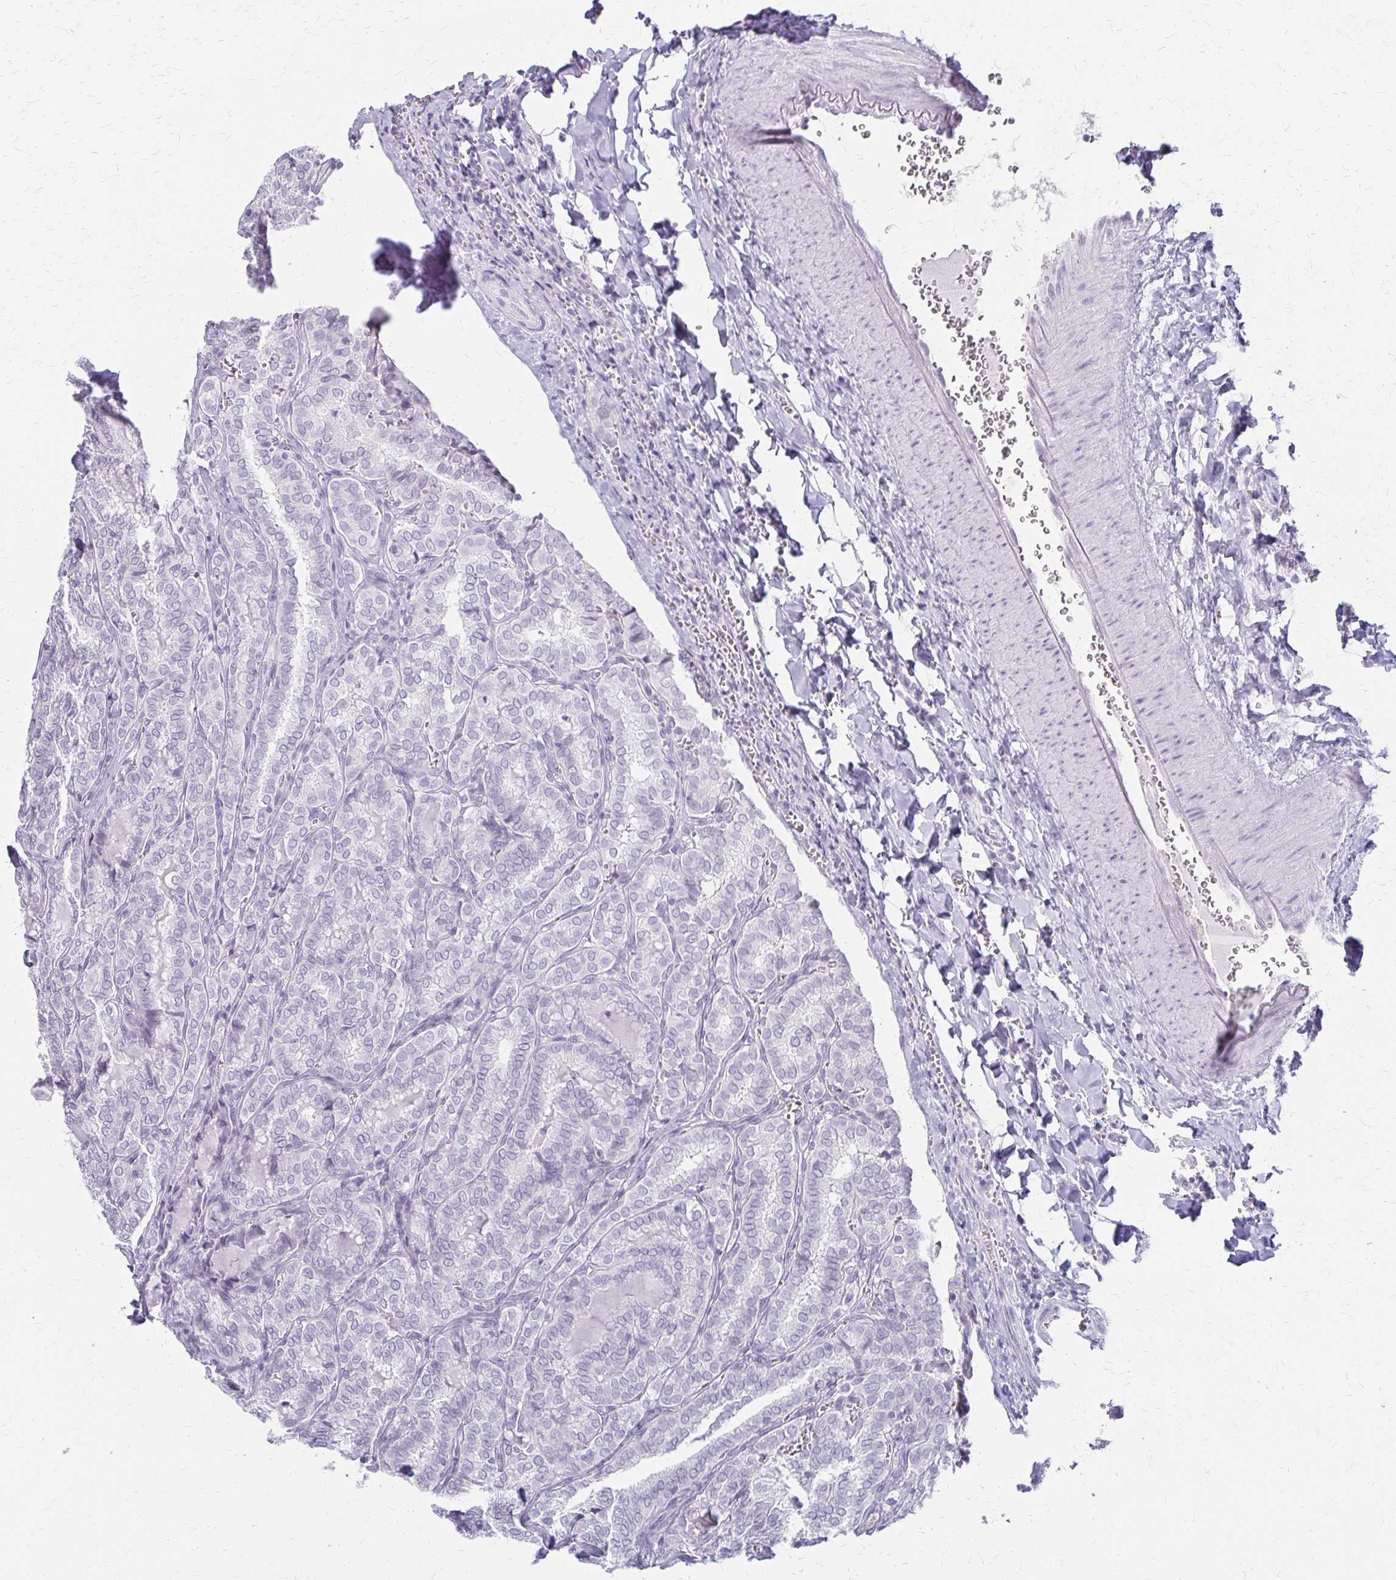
{"staining": {"intensity": "negative", "quantity": "none", "location": "none"}, "tissue": "thyroid cancer", "cell_type": "Tumor cells", "image_type": "cancer", "snomed": [{"axis": "morphology", "description": "Papillary adenocarcinoma, NOS"}, {"axis": "topography", "description": "Thyroid gland"}], "caption": "IHC photomicrograph of human papillary adenocarcinoma (thyroid) stained for a protein (brown), which shows no staining in tumor cells.", "gene": "ACP5", "patient": {"sex": "female", "age": 30}}